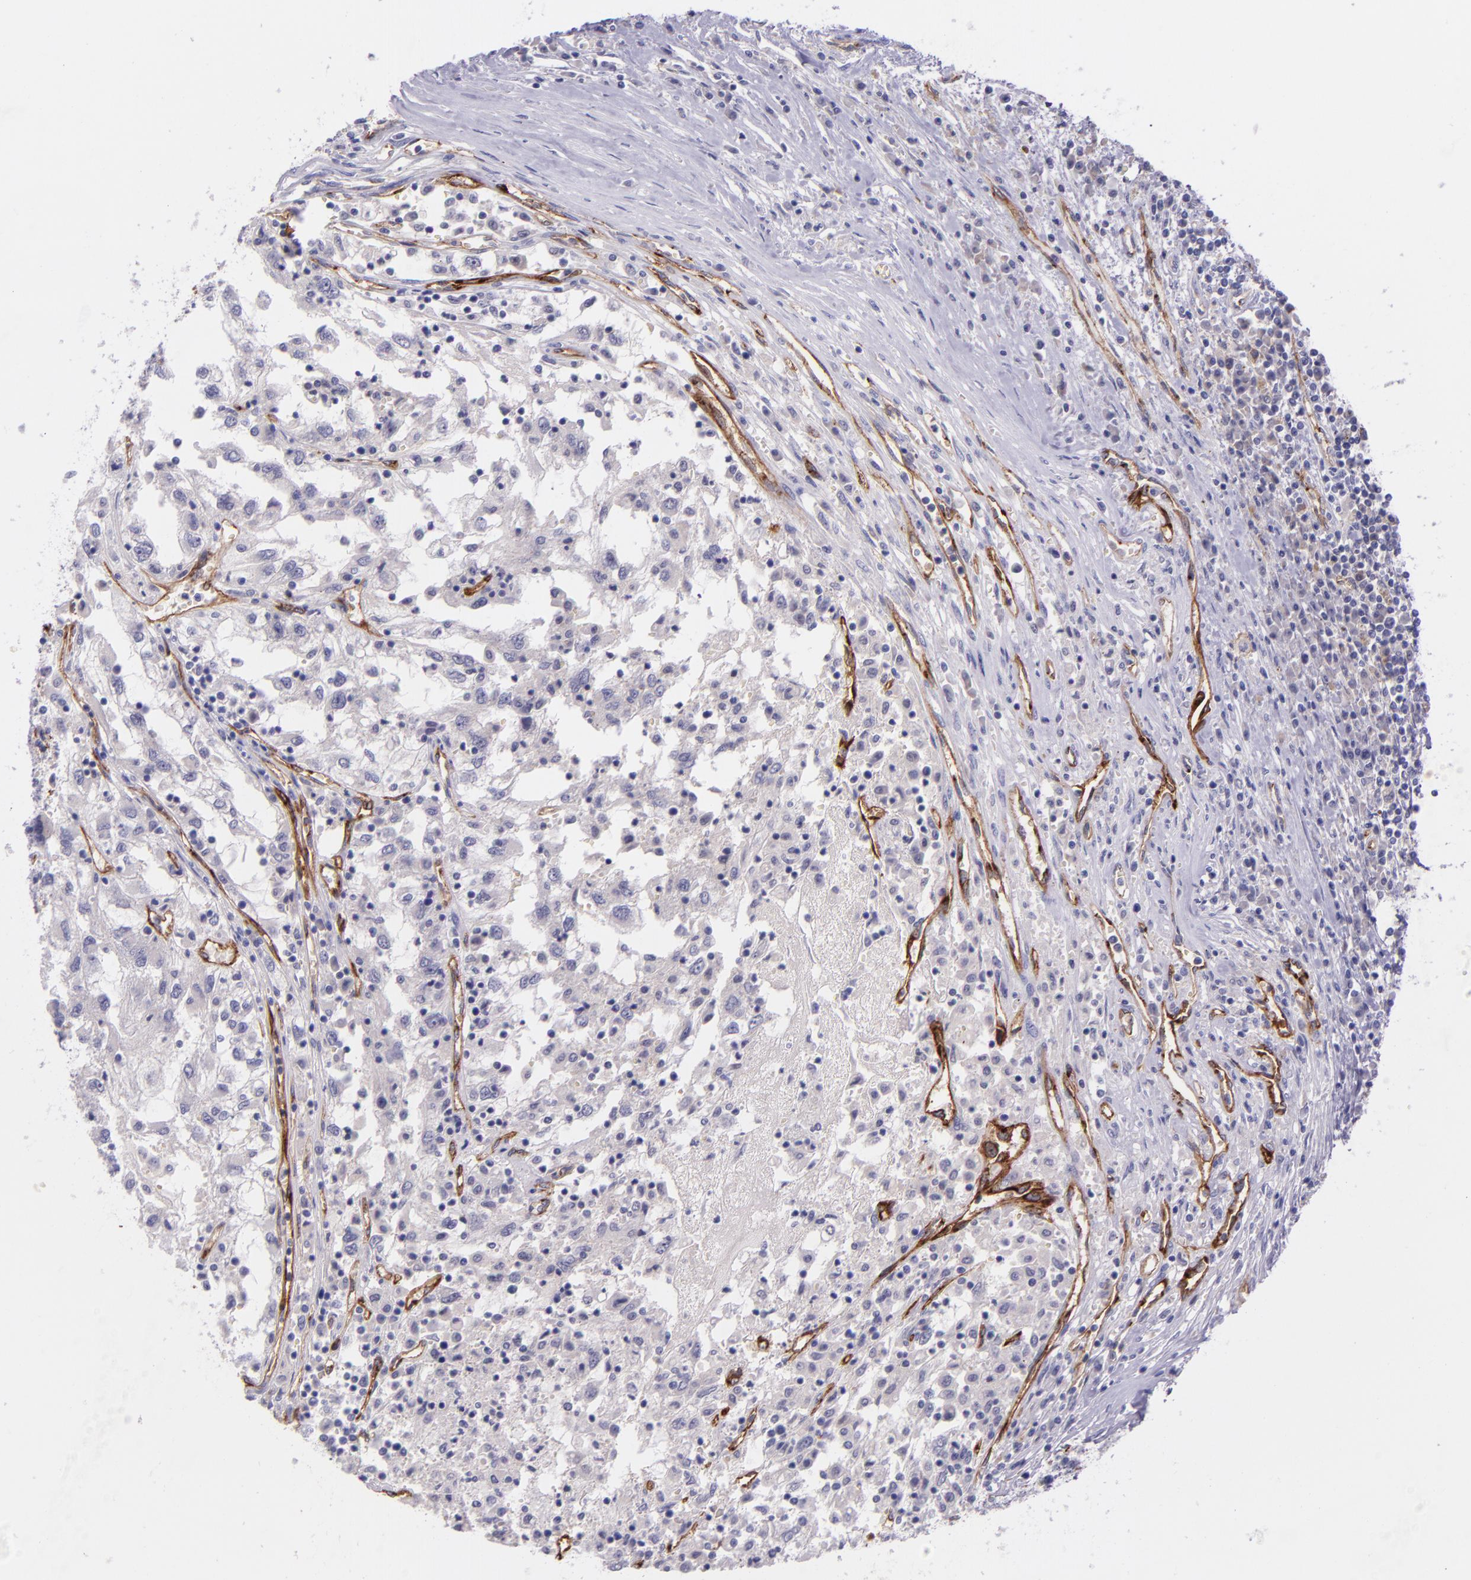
{"staining": {"intensity": "negative", "quantity": "none", "location": "none"}, "tissue": "renal cancer", "cell_type": "Tumor cells", "image_type": "cancer", "snomed": [{"axis": "morphology", "description": "Normal tissue, NOS"}, {"axis": "morphology", "description": "Adenocarcinoma, NOS"}, {"axis": "topography", "description": "Kidney"}], "caption": "Immunohistochemical staining of human renal adenocarcinoma reveals no significant expression in tumor cells.", "gene": "NOS3", "patient": {"sex": "male", "age": 71}}